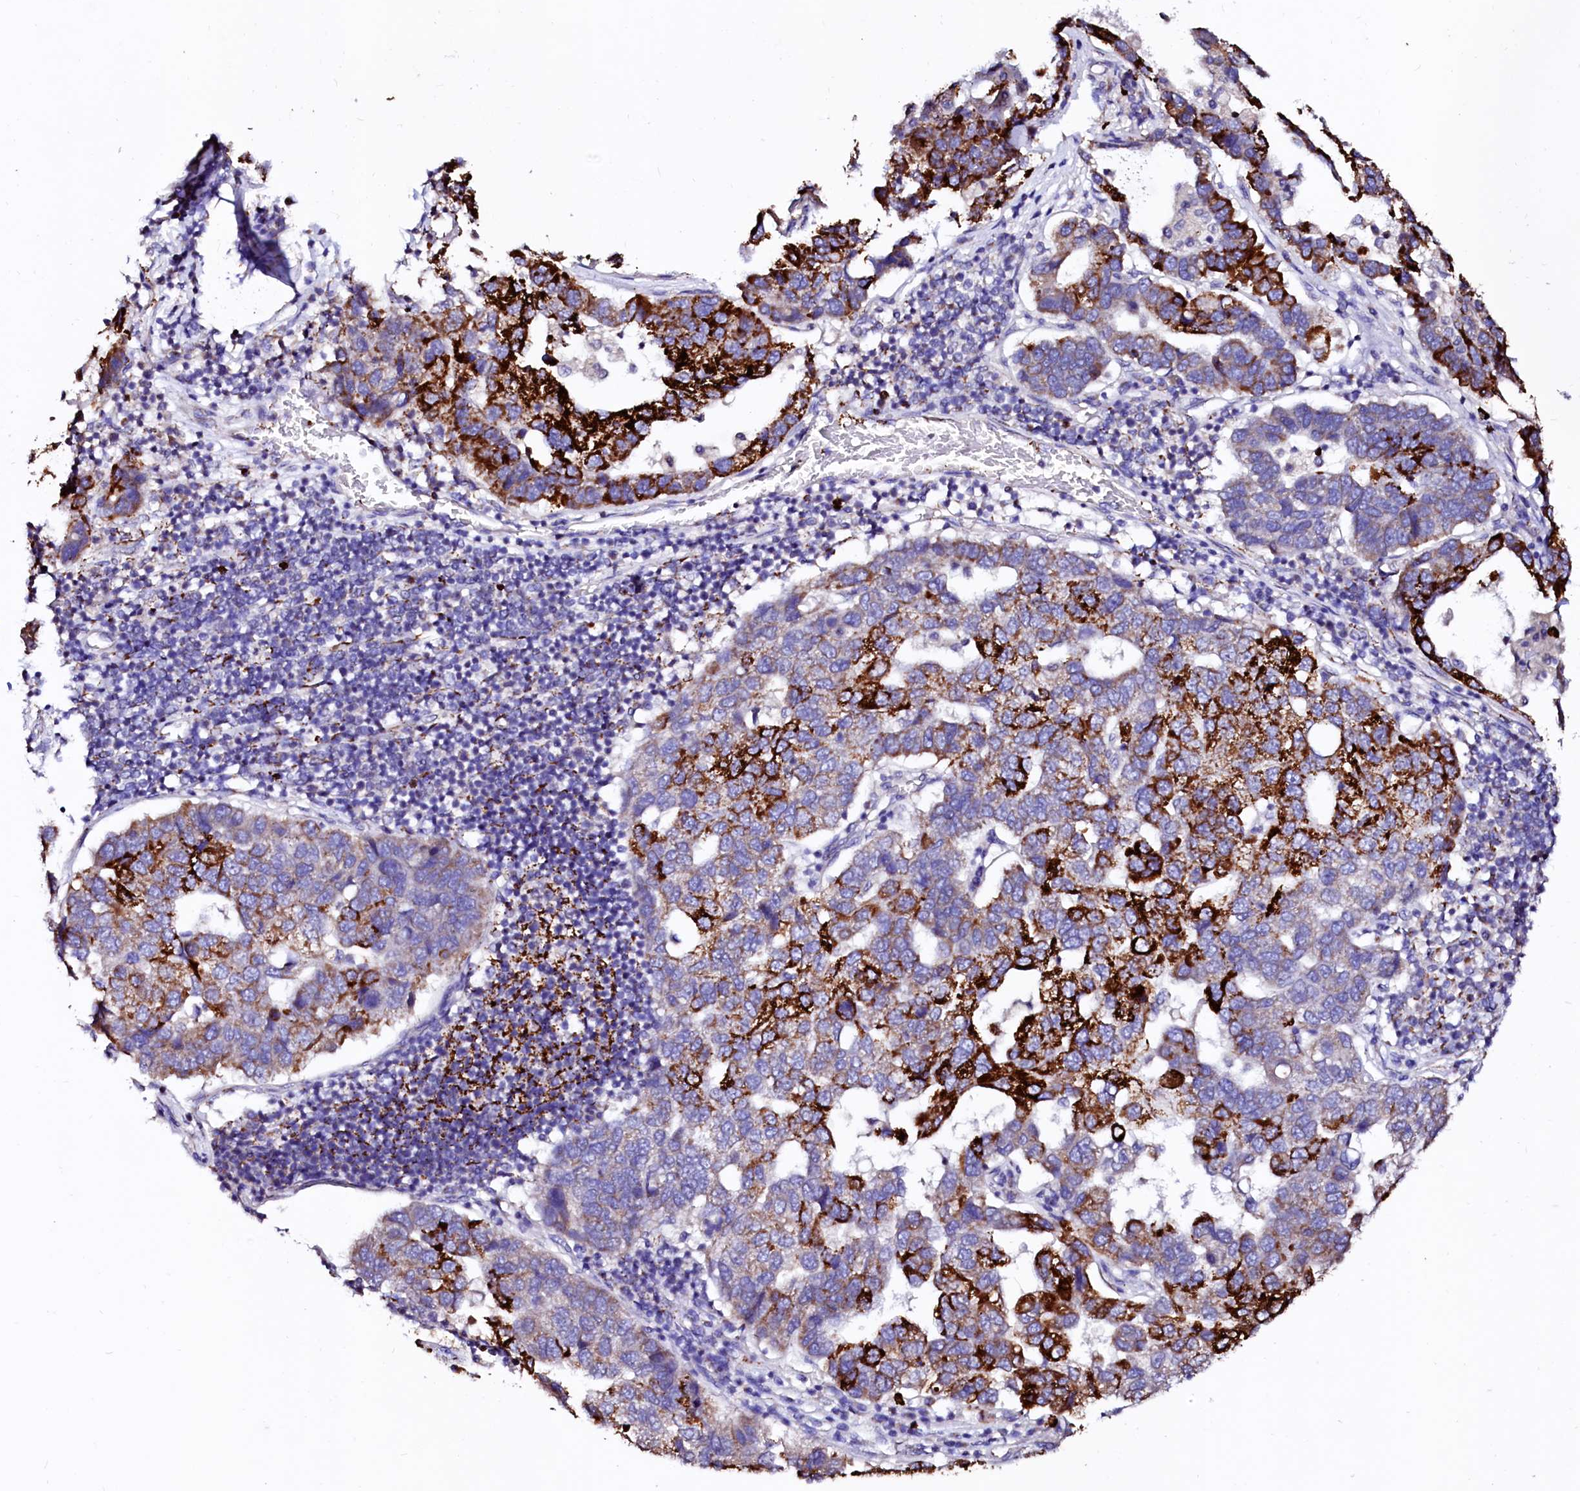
{"staining": {"intensity": "strong", "quantity": "25%-75%", "location": "cytoplasmic/membranous"}, "tissue": "pancreatic cancer", "cell_type": "Tumor cells", "image_type": "cancer", "snomed": [{"axis": "morphology", "description": "Adenocarcinoma, NOS"}, {"axis": "topography", "description": "Pancreas"}], "caption": "The micrograph demonstrates immunohistochemical staining of adenocarcinoma (pancreatic). There is strong cytoplasmic/membranous staining is appreciated in approximately 25%-75% of tumor cells. The staining was performed using DAB (3,3'-diaminobenzidine) to visualize the protein expression in brown, while the nuclei were stained in blue with hematoxylin (Magnification: 20x).", "gene": "MAOB", "patient": {"sex": "female", "age": 61}}